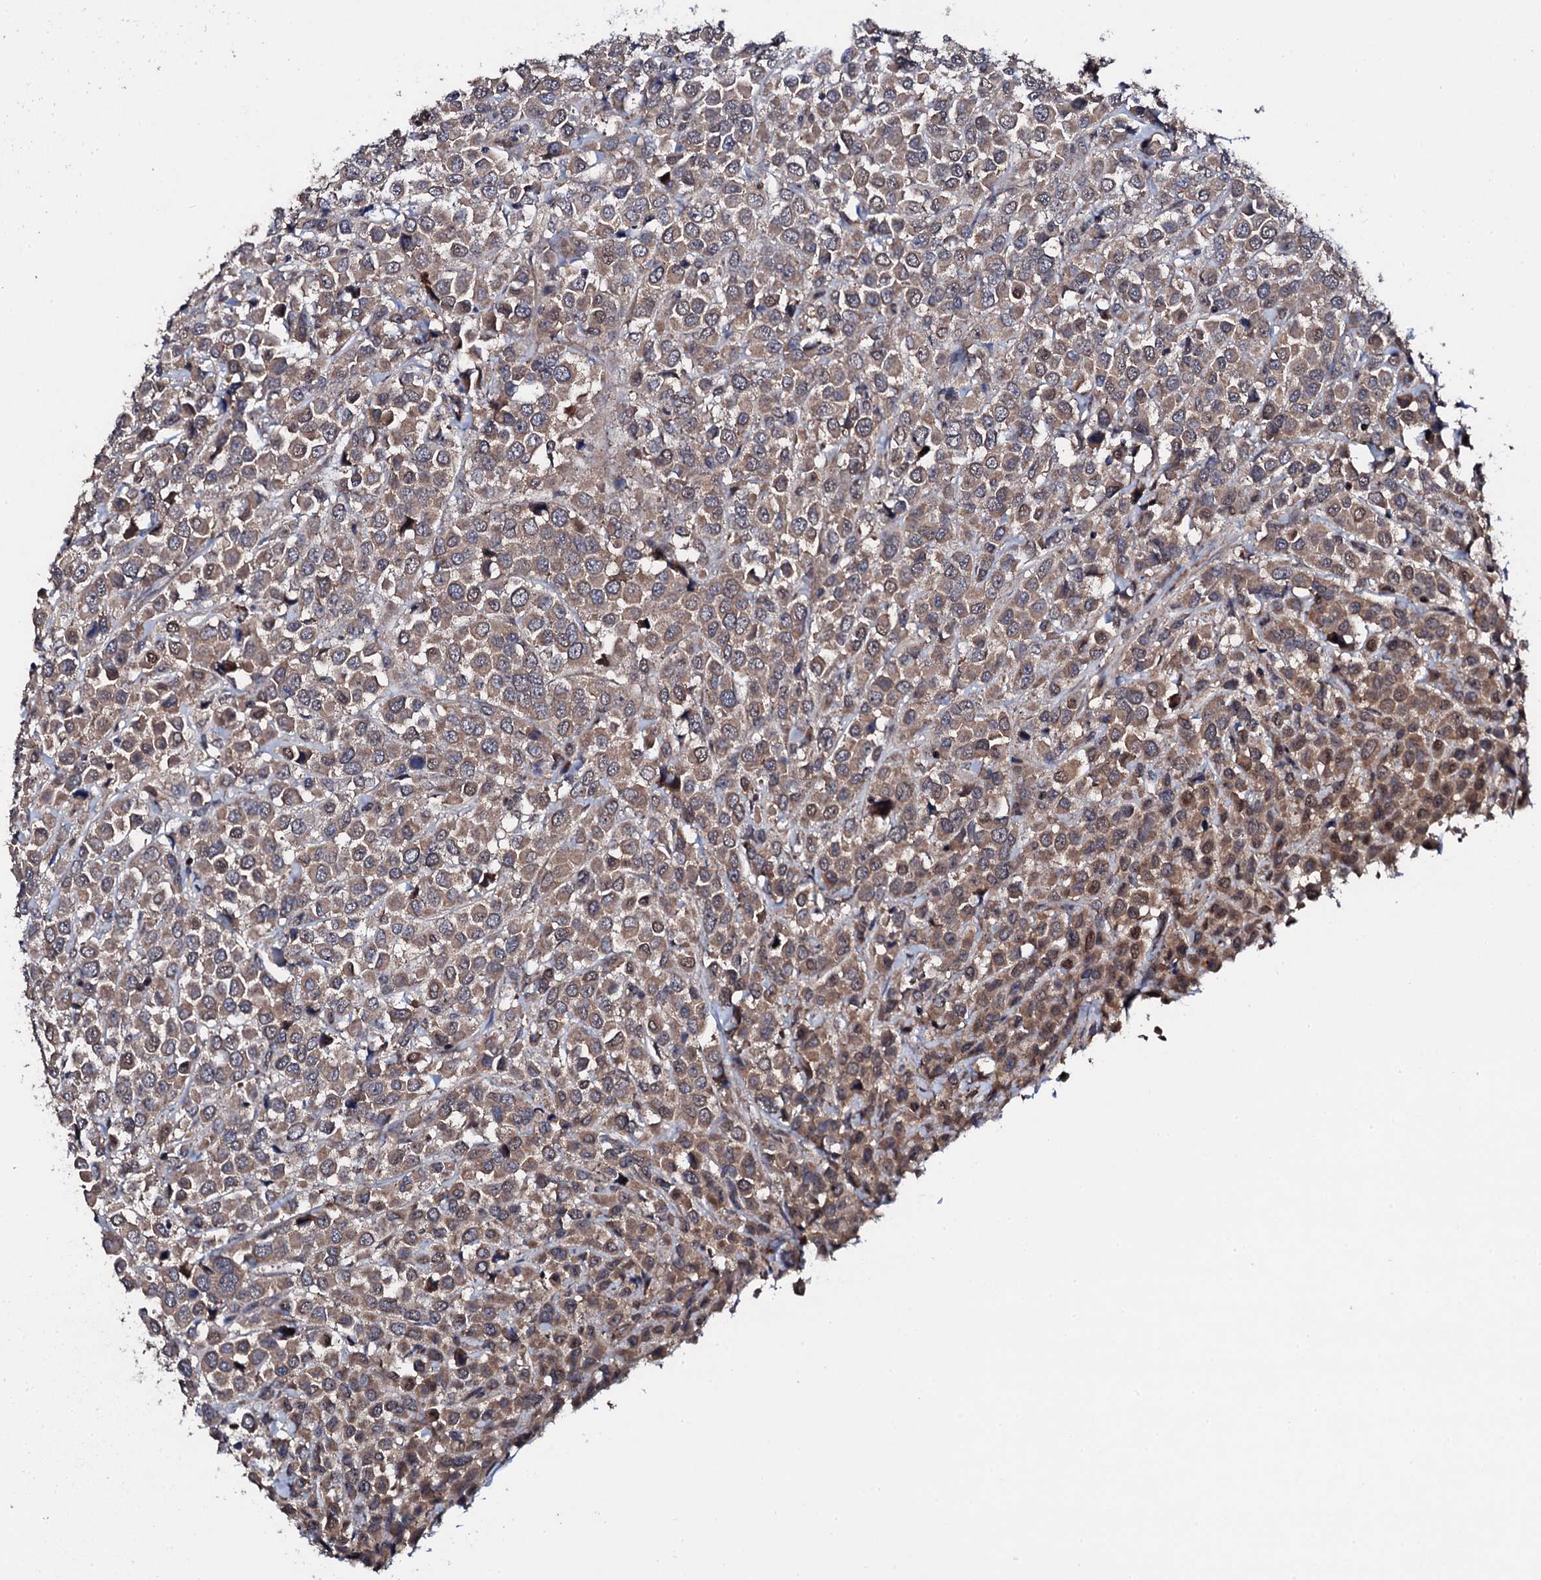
{"staining": {"intensity": "moderate", "quantity": ">75%", "location": "cytoplasmic/membranous"}, "tissue": "breast cancer", "cell_type": "Tumor cells", "image_type": "cancer", "snomed": [{"axis": "morphology", "description": "Duct carcinoma"}, {"axis": "topography", "description": "Breast"}], "caption": "Human breast intraductal carcinoma stained with a protein marker reveals moderate staining in tumor cells.", "gene": "IP6K1", "patient": {"sex": "female", "age": 61}}